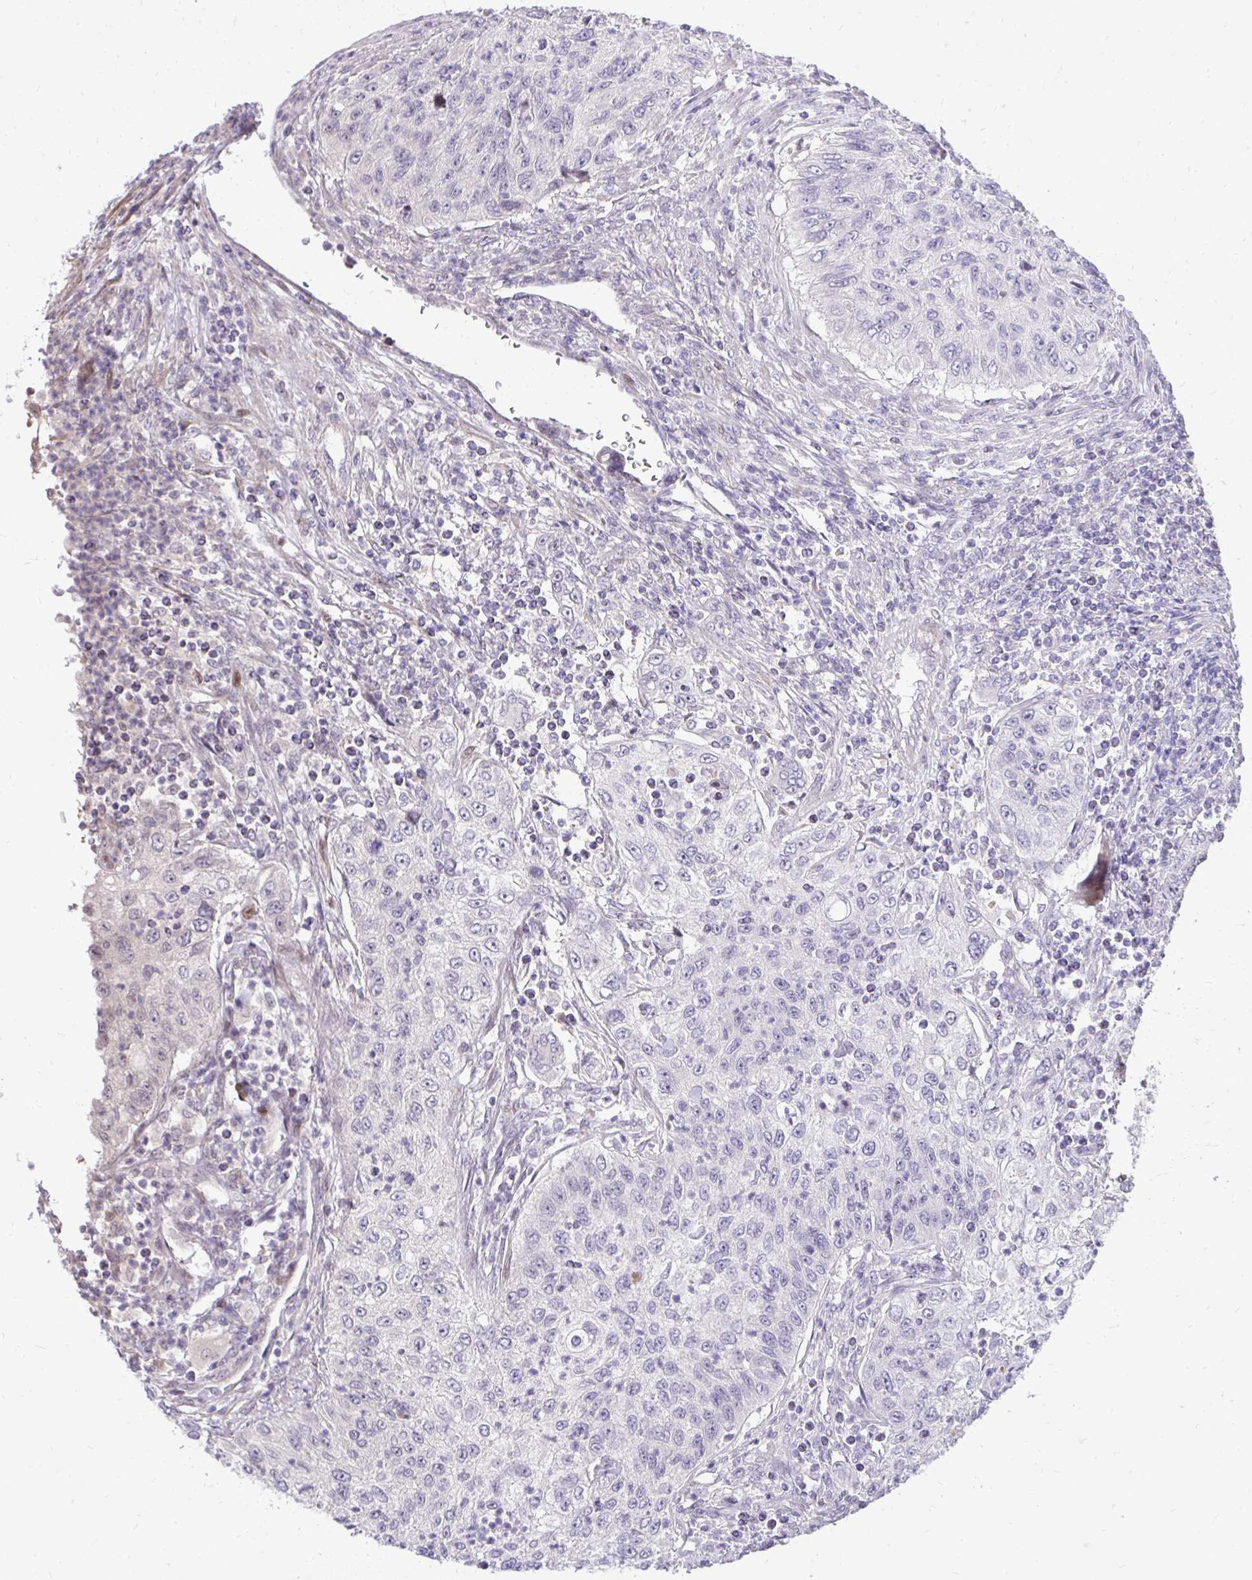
{"staining": {"intensity": "negative", "quantity": "none", "location": "none"}, "tissue": "urothelial cancer", "cell_type": "Tumor cells", "image_type": "cancer", "snomed": [{"axis": "morphology", "description": "Urothelial carcinoma, High grade"}, {"axis": "topography", "description": "Urinary bladder"}], "caption": "An immunohistochemistry (IHC) micrograph of urothelial cancer is shown. There is no staining in tumor cells of urothelial cancer. (Brightfield microscopy of DAB (3,3'-diaminobenzidine) IHC at high magnification).", "gene": "OR8D1", "patient": {"sex": "female", "age": 60}}